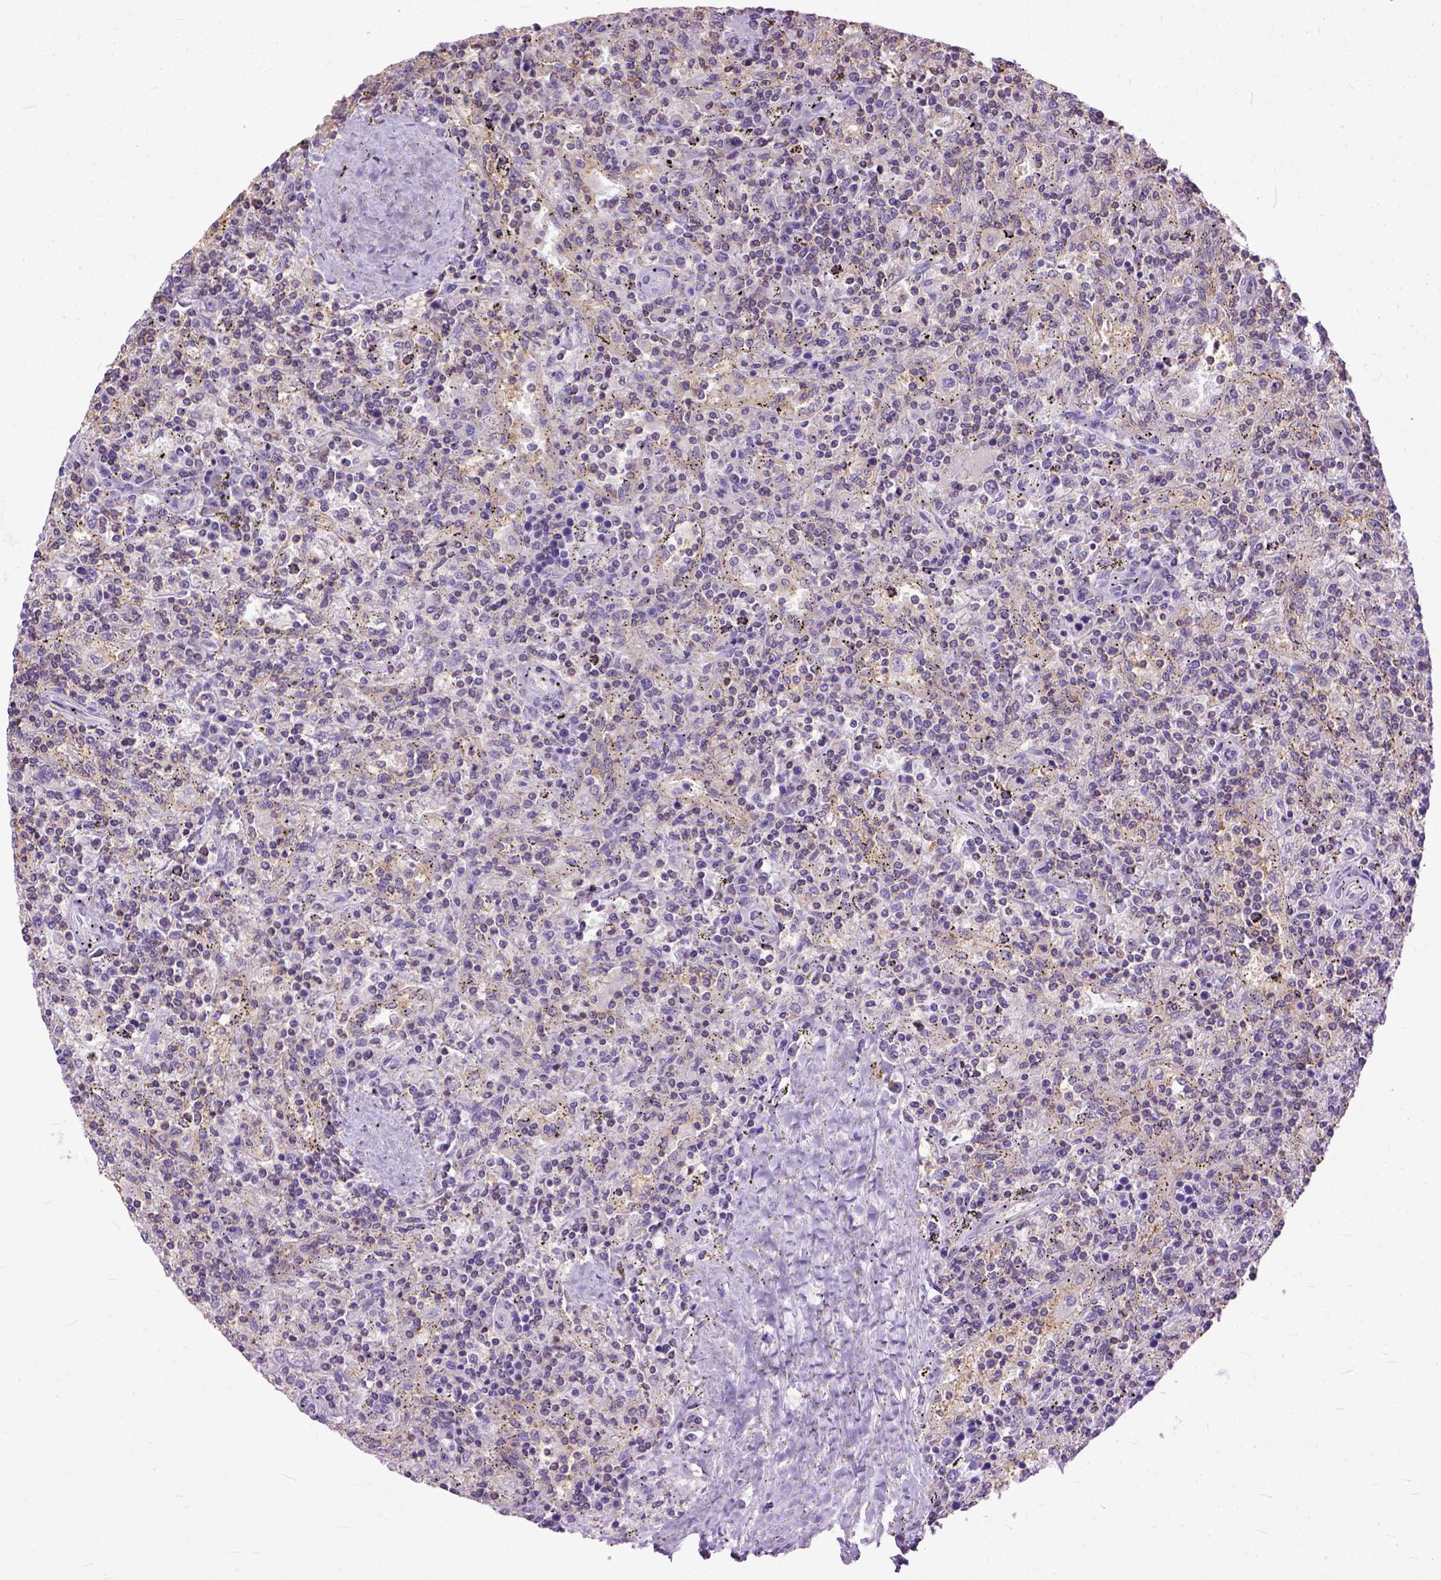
{"staining": {"intensity": "weak", "quantity": "25%-75%", "location": "cytoplasmic/membranous"}, "tissue": "lymphoma", "cell_type": "Tumor cells", "image_type": "cancer", "snomed": [{"axis": "morphology", "description": "Malignant lymphoma, non-Hodgkin's type, Low grade"}, {"axis": "topography", "description": "Spleen"}], "caption": "Immunohistochemistry (DAB (3,3'-diaminobenzidine)) staining of human lymphoma displays weak cytoplasmic/membranous protein positivity in about 25%-75% of tumor cells.", "gene": "NAMPT", "patient": {"sex": "male", "age": 62}}